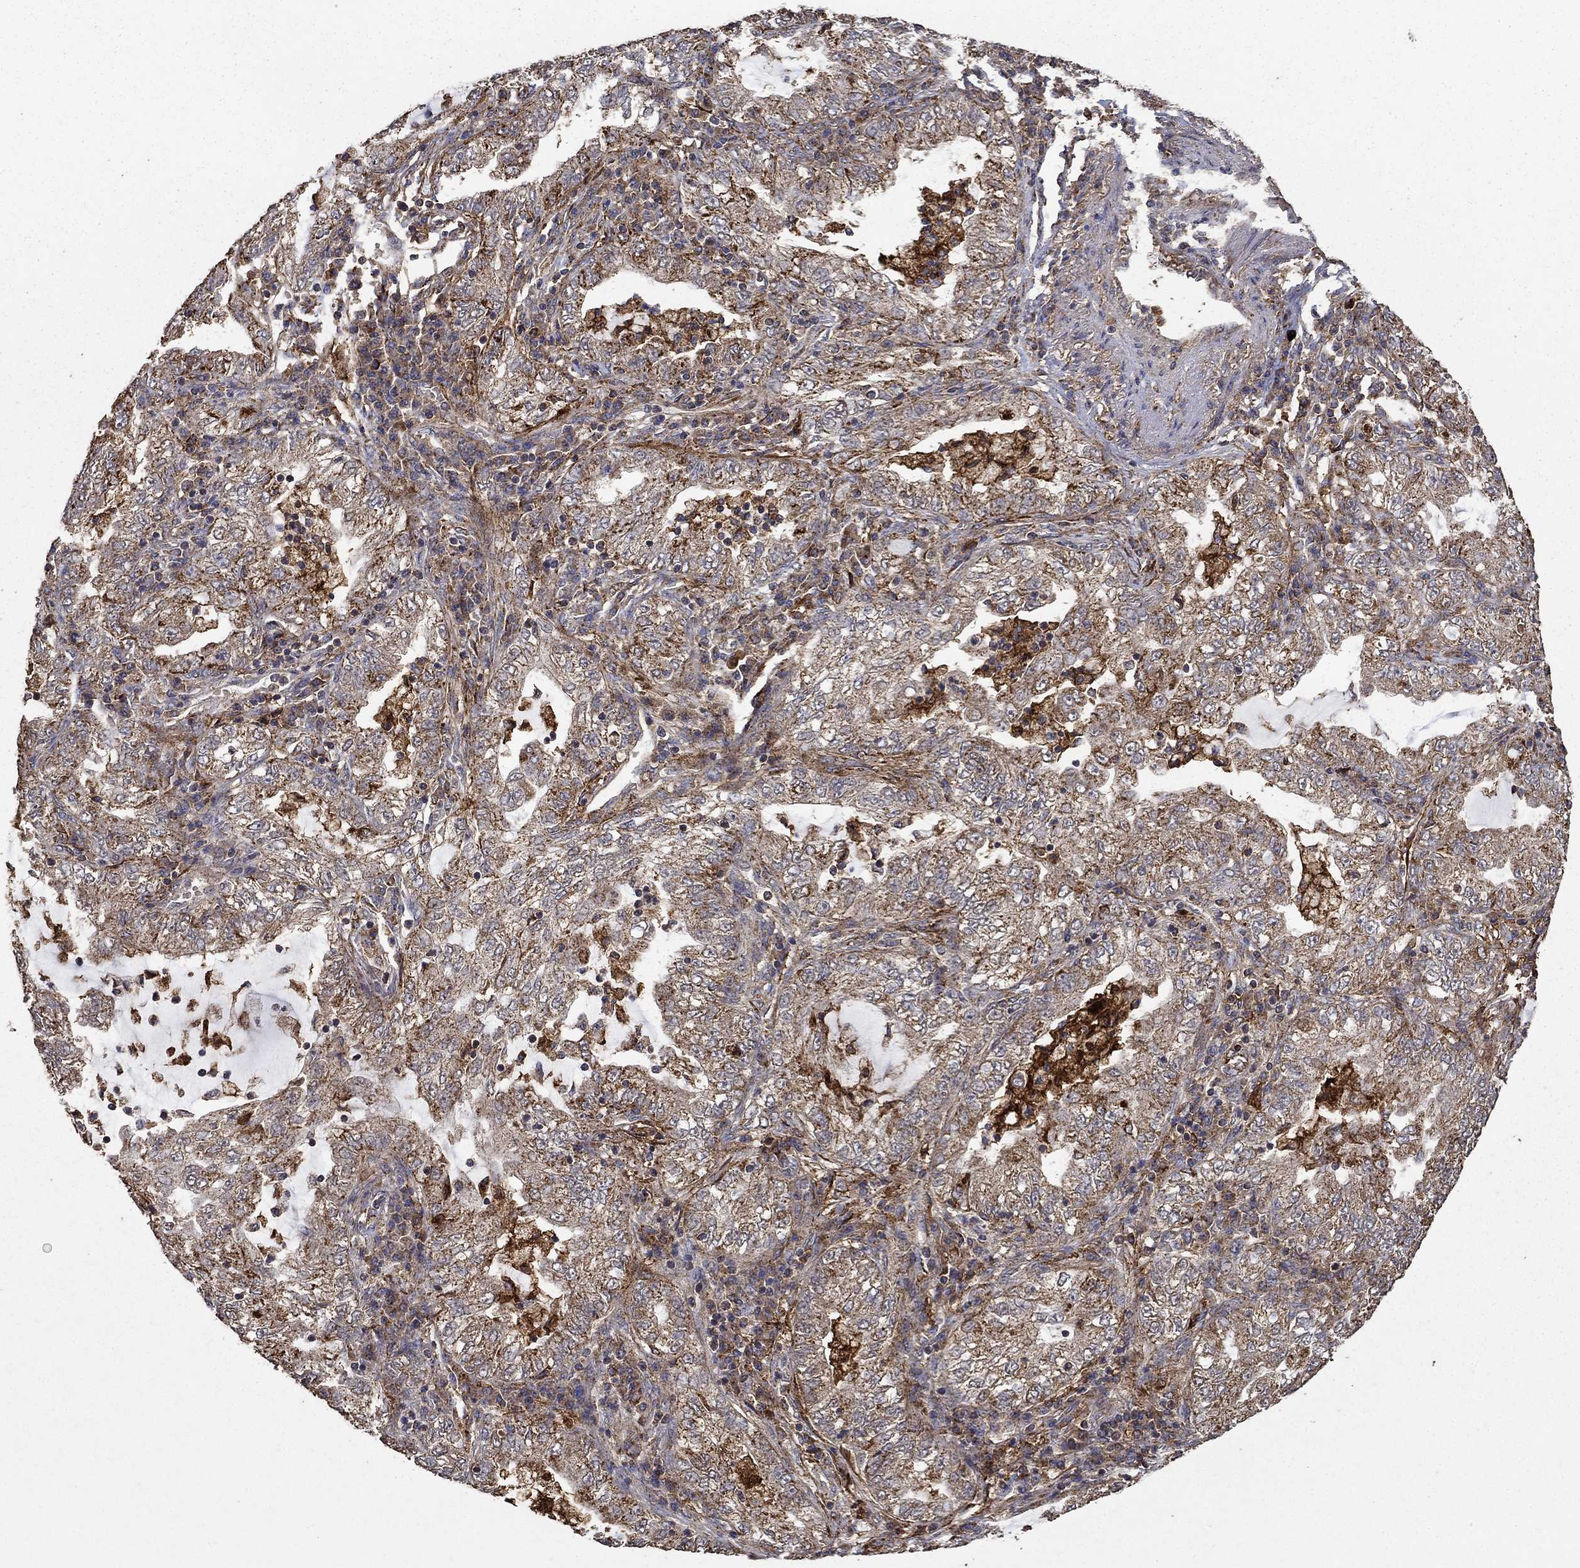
{"staining": {"intensity": "strong", "quantity": "25%-75%", "location": "cytoplasmic/membranous"}, "tissue": "lung cancer", "cell_type": "Tumor cells", "image_type": "cancer", "snomed": [{"axis": "morphology", "description": "Adenocarcinoma, NOS"}, {"axis": "topography", "description": "Lung"}], "caption": "Lung cancer (adenocarcinoma) stained for a protein reveals strong cytoplasmic/membranous positivity in tumor cells.", "gene": "IFRD1", "patient": {"sex": "female", "age": 73}}